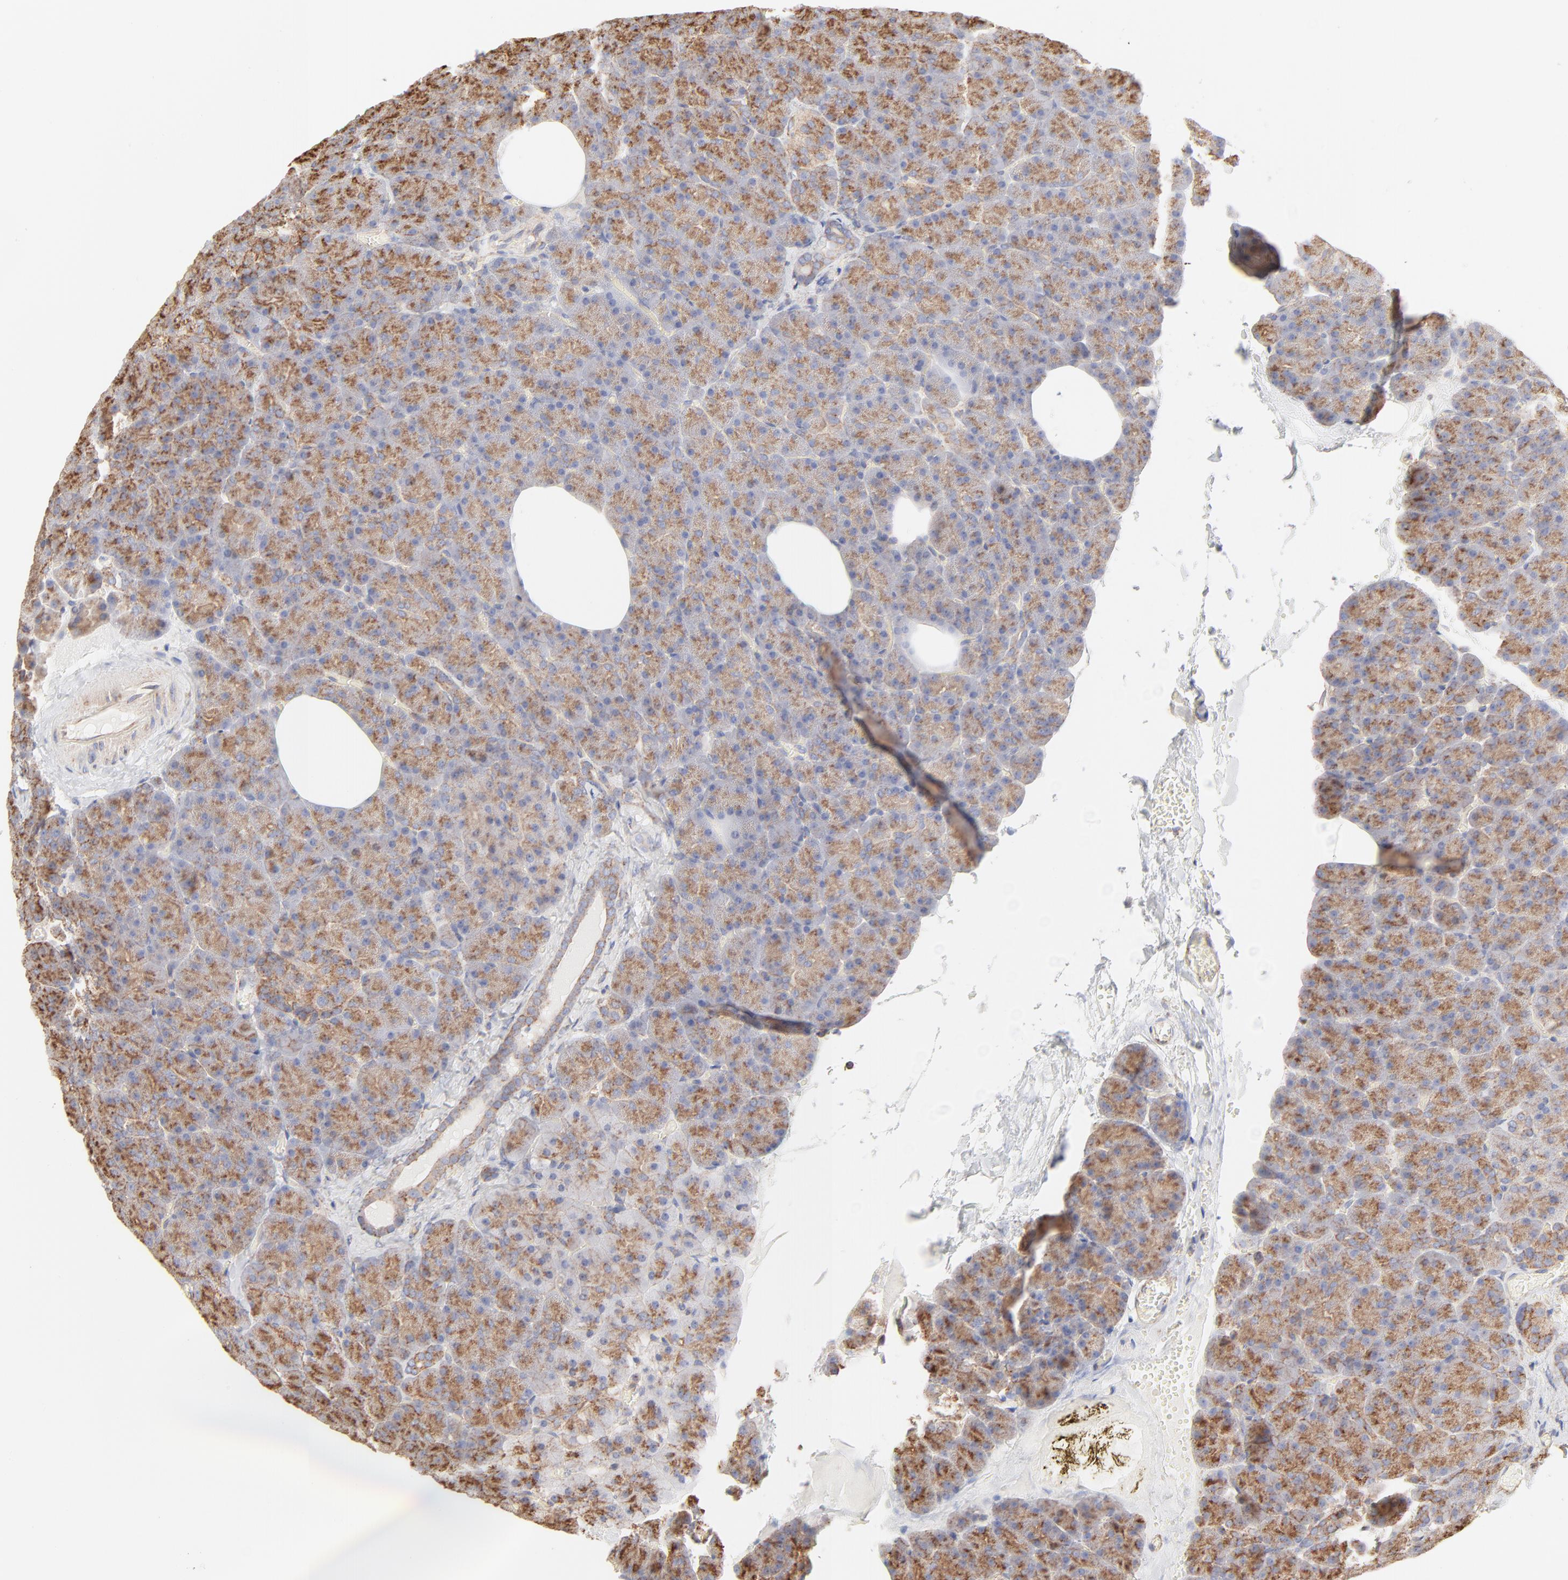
{"staining": {"intensity": "moderate", "quantity": ">75%", "location": "cytoplasmic/membranous"}, "tissue": "carcinoid", "cell_type": "Tumor cells", "image_type": "cancer", "snomed": [{"axis": "morphology", "description": "Normal tissue, NOS"}, {"axis": "morphology", "description": "Carcinoid, malignant, NOS"}, {"axis": "topography", "description": "Pancreas"}], "caption": "Protein expression analysis of human carcinoid (malignant) reveals moderate cytoplasmic/membranous positivity in approximately >75% of tumor cells.", "gene": "CLTB", "patient": {"sex": "female", "age": 35}}